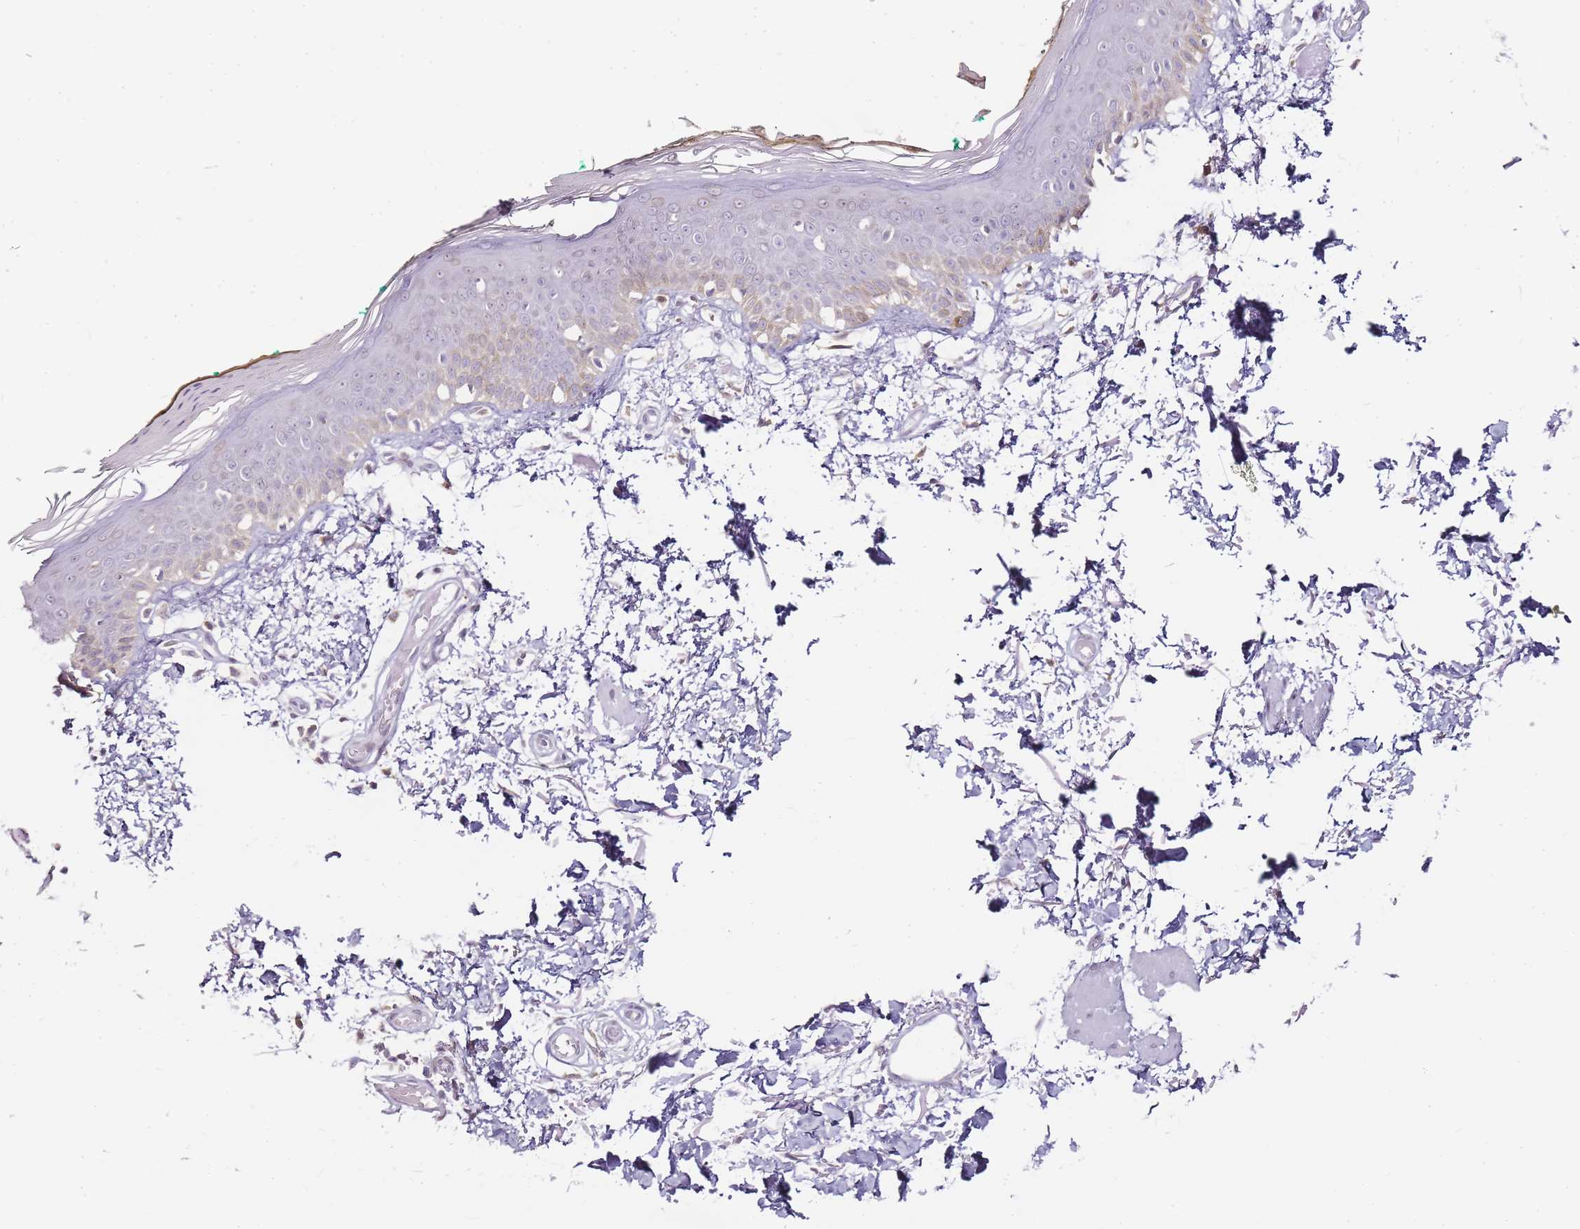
{"staining": {"intensity": "negative", "quantity": "none", "location": "none"}, "tissue": "skin", "cell_type": "Fibroblasts", "image_type": "normal", "snomed": [{"axis": "morphology", "description": "Normal tissue, NOS"}, {"axis": "topography", "description": "Skin"}], "caption": "Skin was stained to show a protein in brown. There is no significant expression in fibroblasts.", "gene": "JAKMIP1", "patient": {"sex": "male", "age": 62}}